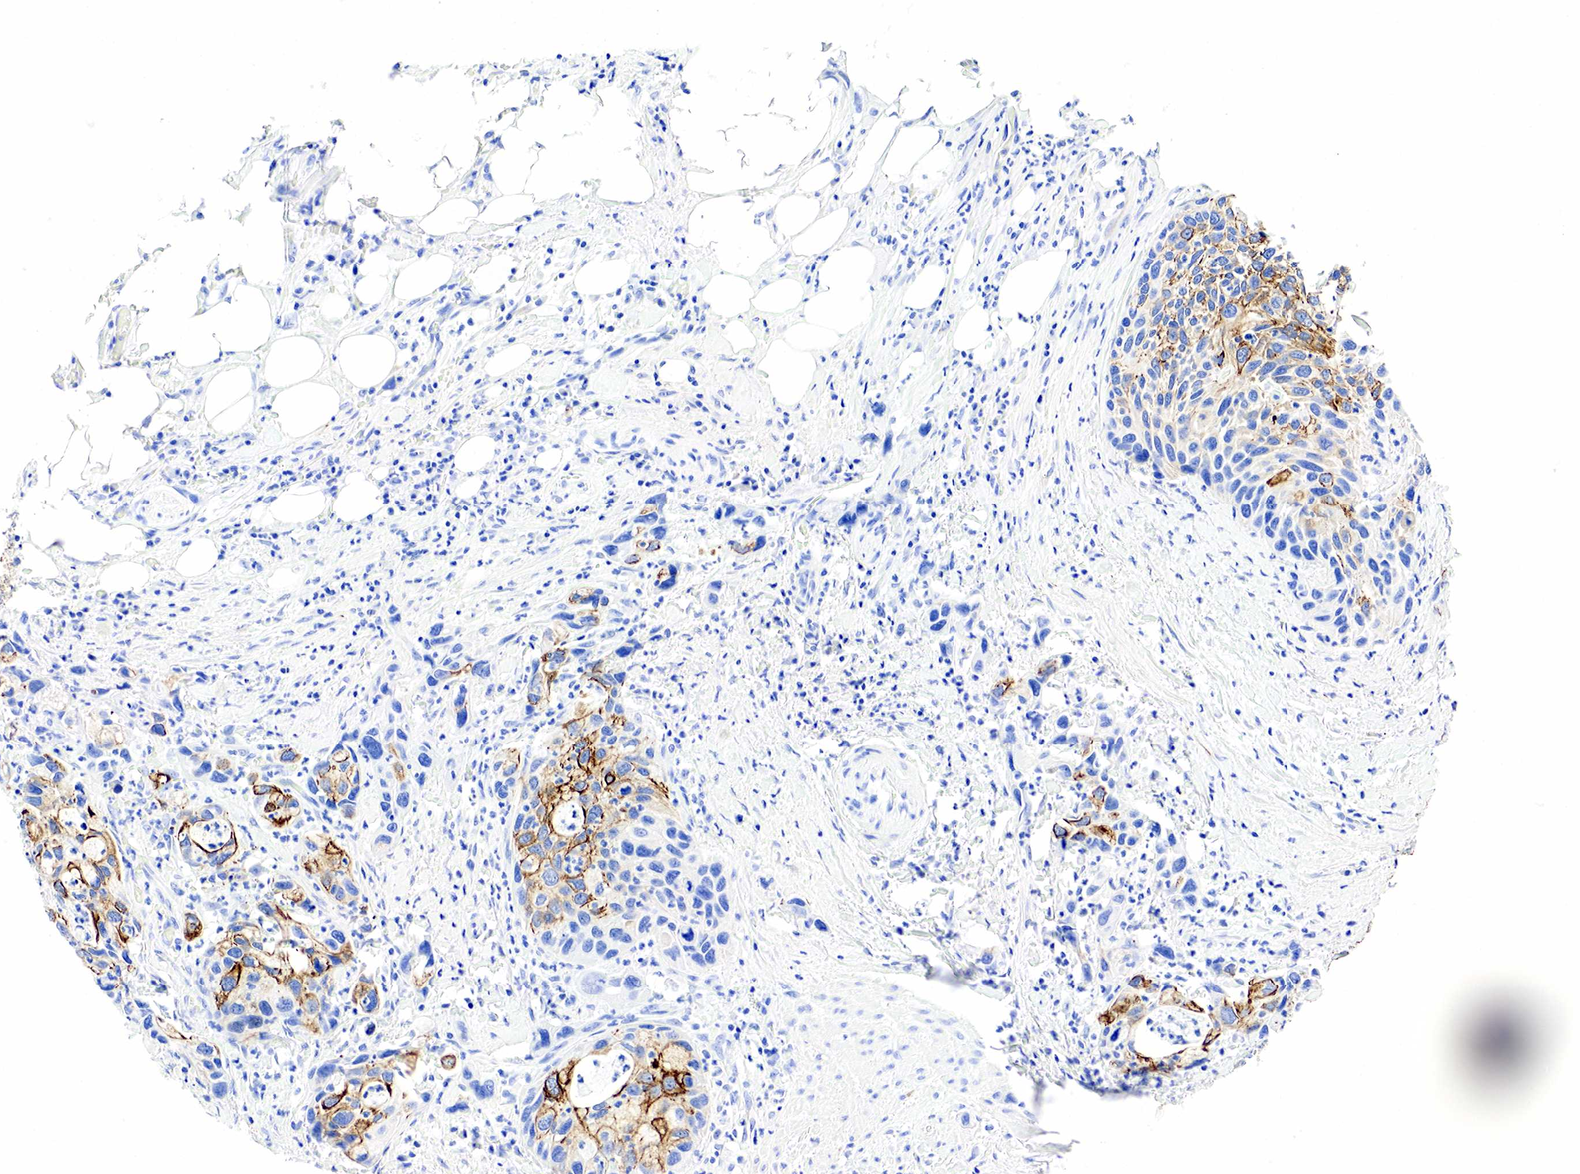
{"staining": {"intensity": "strong", "quantity": "25%-75%", "location": "cytoplasmic/membranous"}, "tissue": "urothelial cancer", "cell_type": "Tumor cells", "image_type": "cancer", "snomed": [{"axis": "morphology", "description": "Urothelial carcinoma, High grade"}, {"axis": "topography", "description": "Urinary bladder"}], "caption": "High-grade urothelial carcinoma tissue displays strong cytoplasmic/membranous positivity in approximately 25%-75% of tumor cells", "gene": "KRT18", "patient": {"sex": "male", "age": 66}}